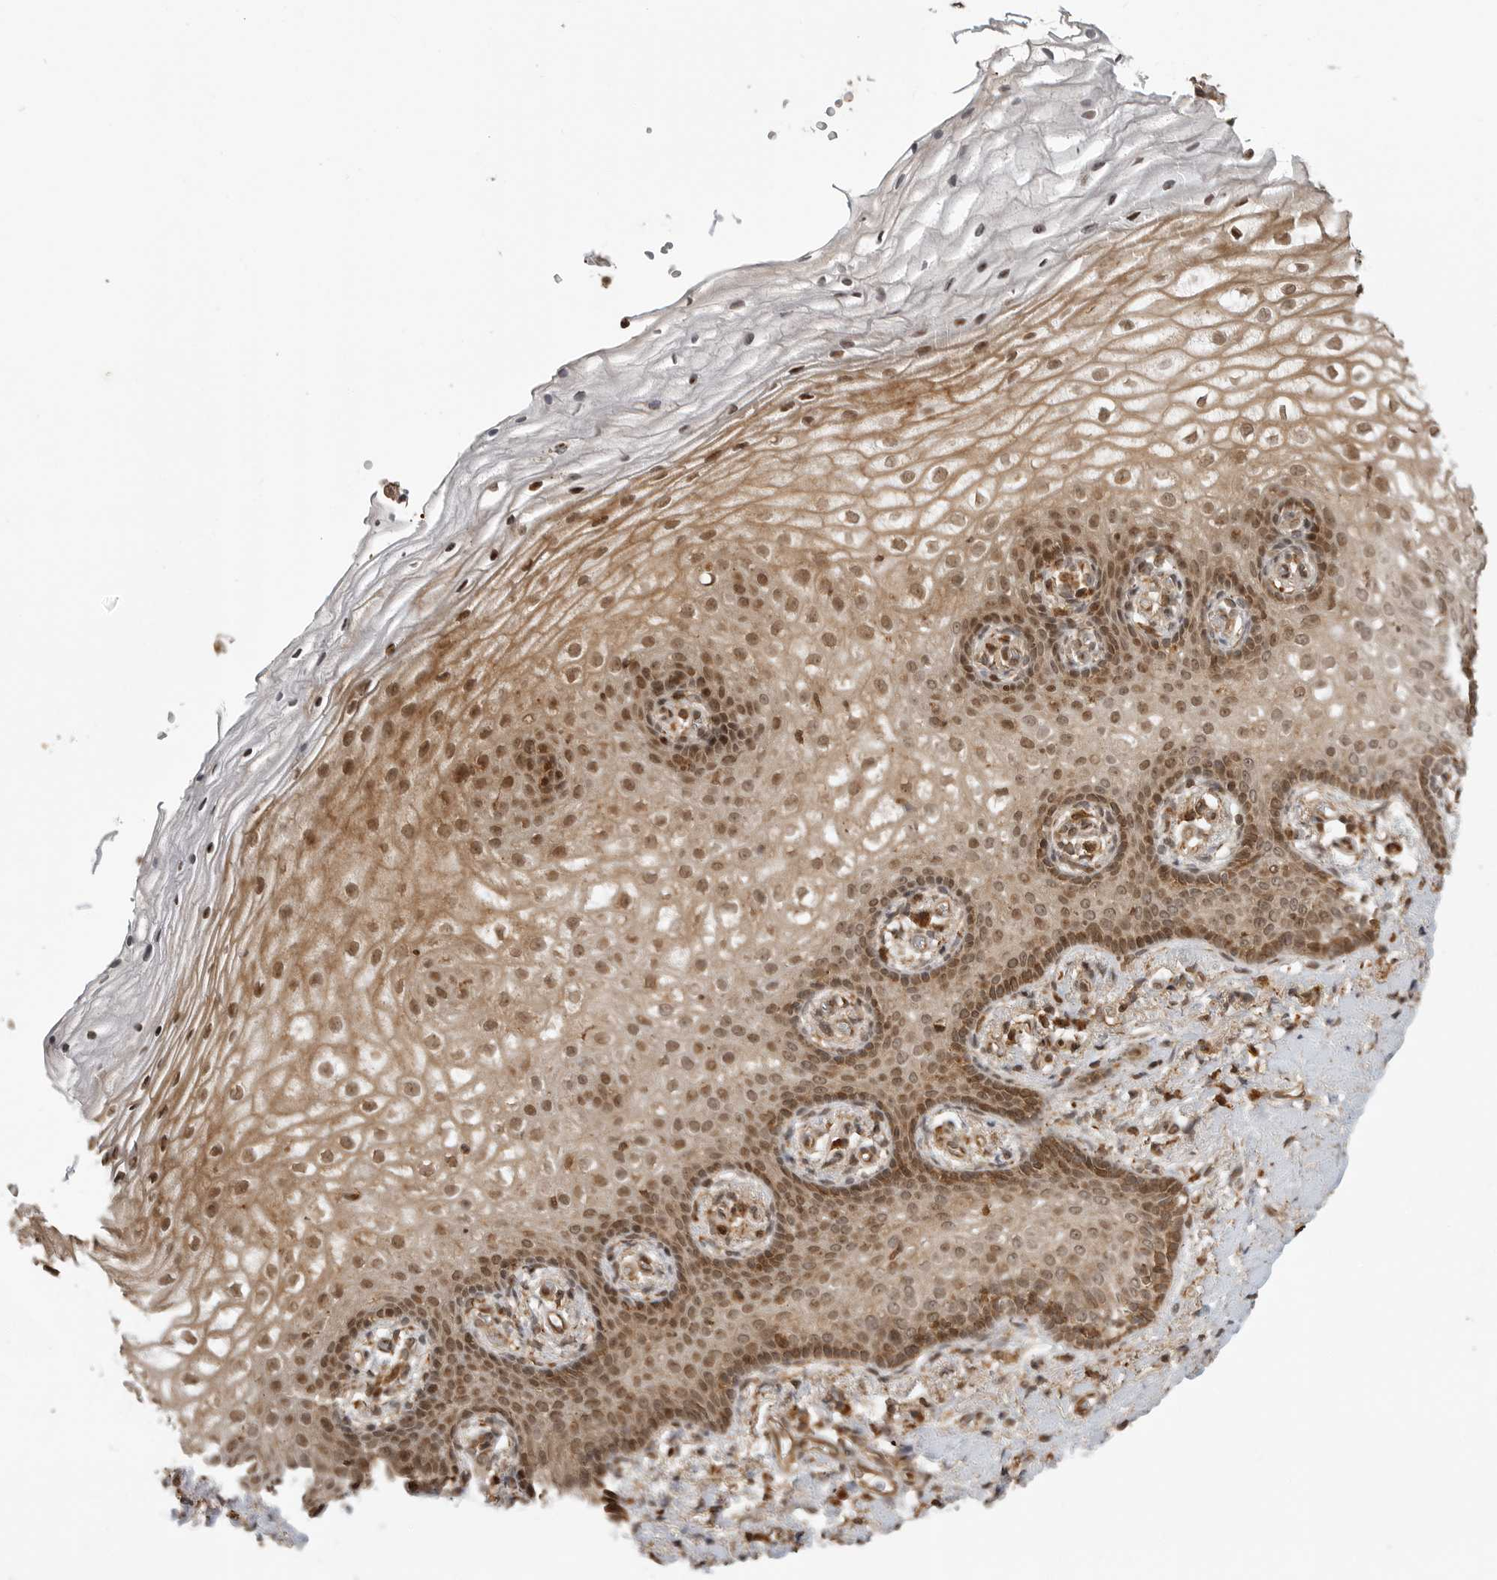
{"staining": {"intensity": "strong", "quantity": "25%-75%", "location": "cytoplasmic/membranous,nuclear"}, "tissue": "vagina", "cell_type": "Squamous epithelial cells", "image_type": "normal", "snomed": [{"axis": "morphology", "description": "Normal tissue, NOS"}, {"axis": "topography", "description": "Vagina"}], "caption": "Benign vagina was stained to show a protein in brown. There is high levels of strong cytoplasmic/membranous,nuclear positivity in approximately 25%-75% of squamous epithelial cells.", "gene": "BMP2K", "patient": {"sex": "female", "age": 60}}